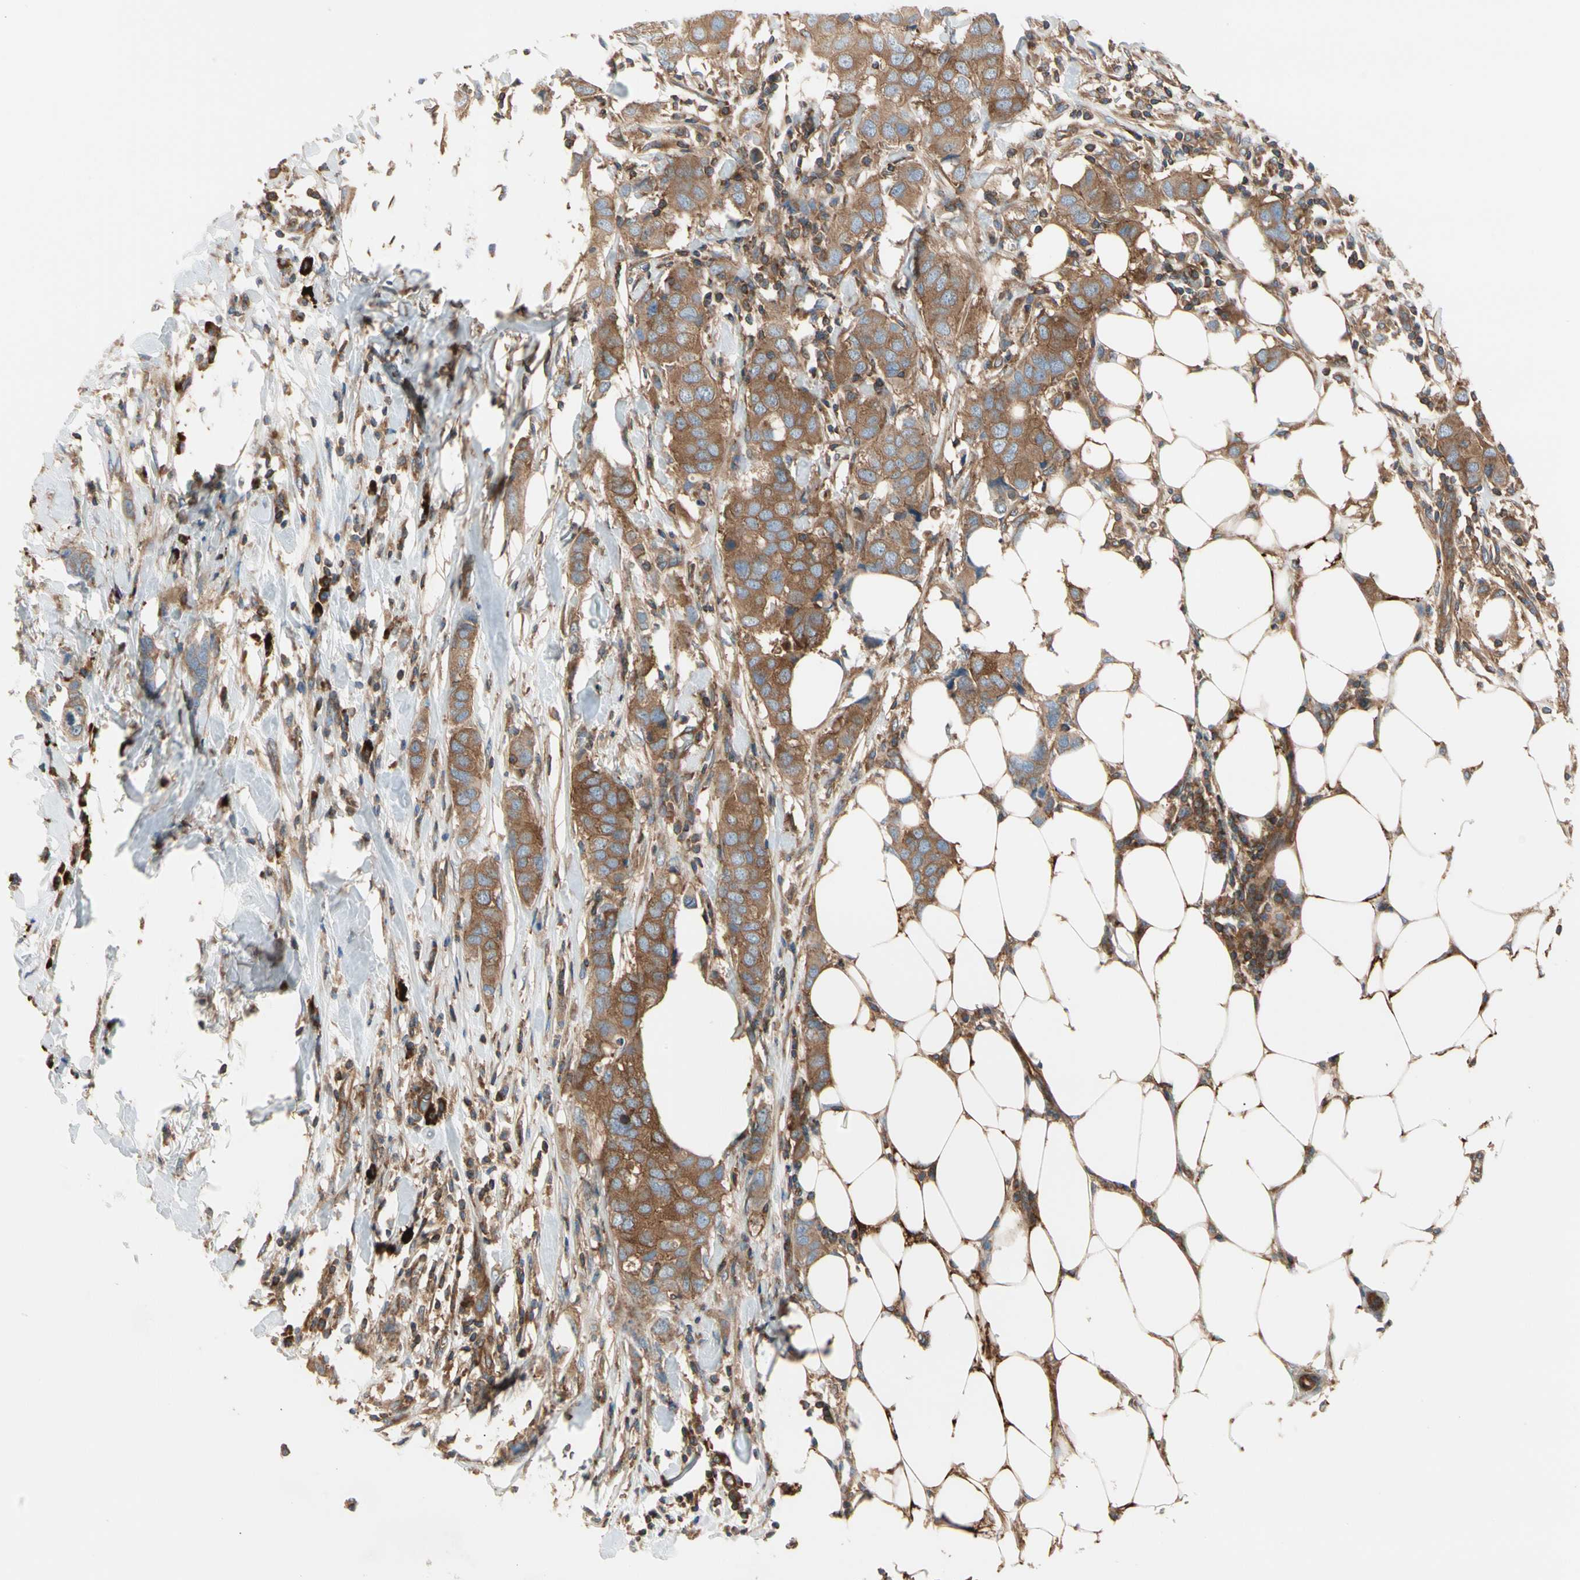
{"staining": {"intensity": "moderate", "quantity": ">75%", "location": "cytoplasmic/membranous"}, "tissue": "breast cancer", "cell_type": "Tumor cells", "image_type": "cancer", "snomed": [{"axis": "morphology", "description": "Duct carcinoma"}, {"axis": "topography", "description": "Breast"}], "caption": "A micrograph of human intraductal carcinoma (breast) stained for a protein displays moderate cytoplasmic/membranous brown staining in tumor cells.", "gene": "ROCK1", "patient": {"sex": "female", "age": 50}}